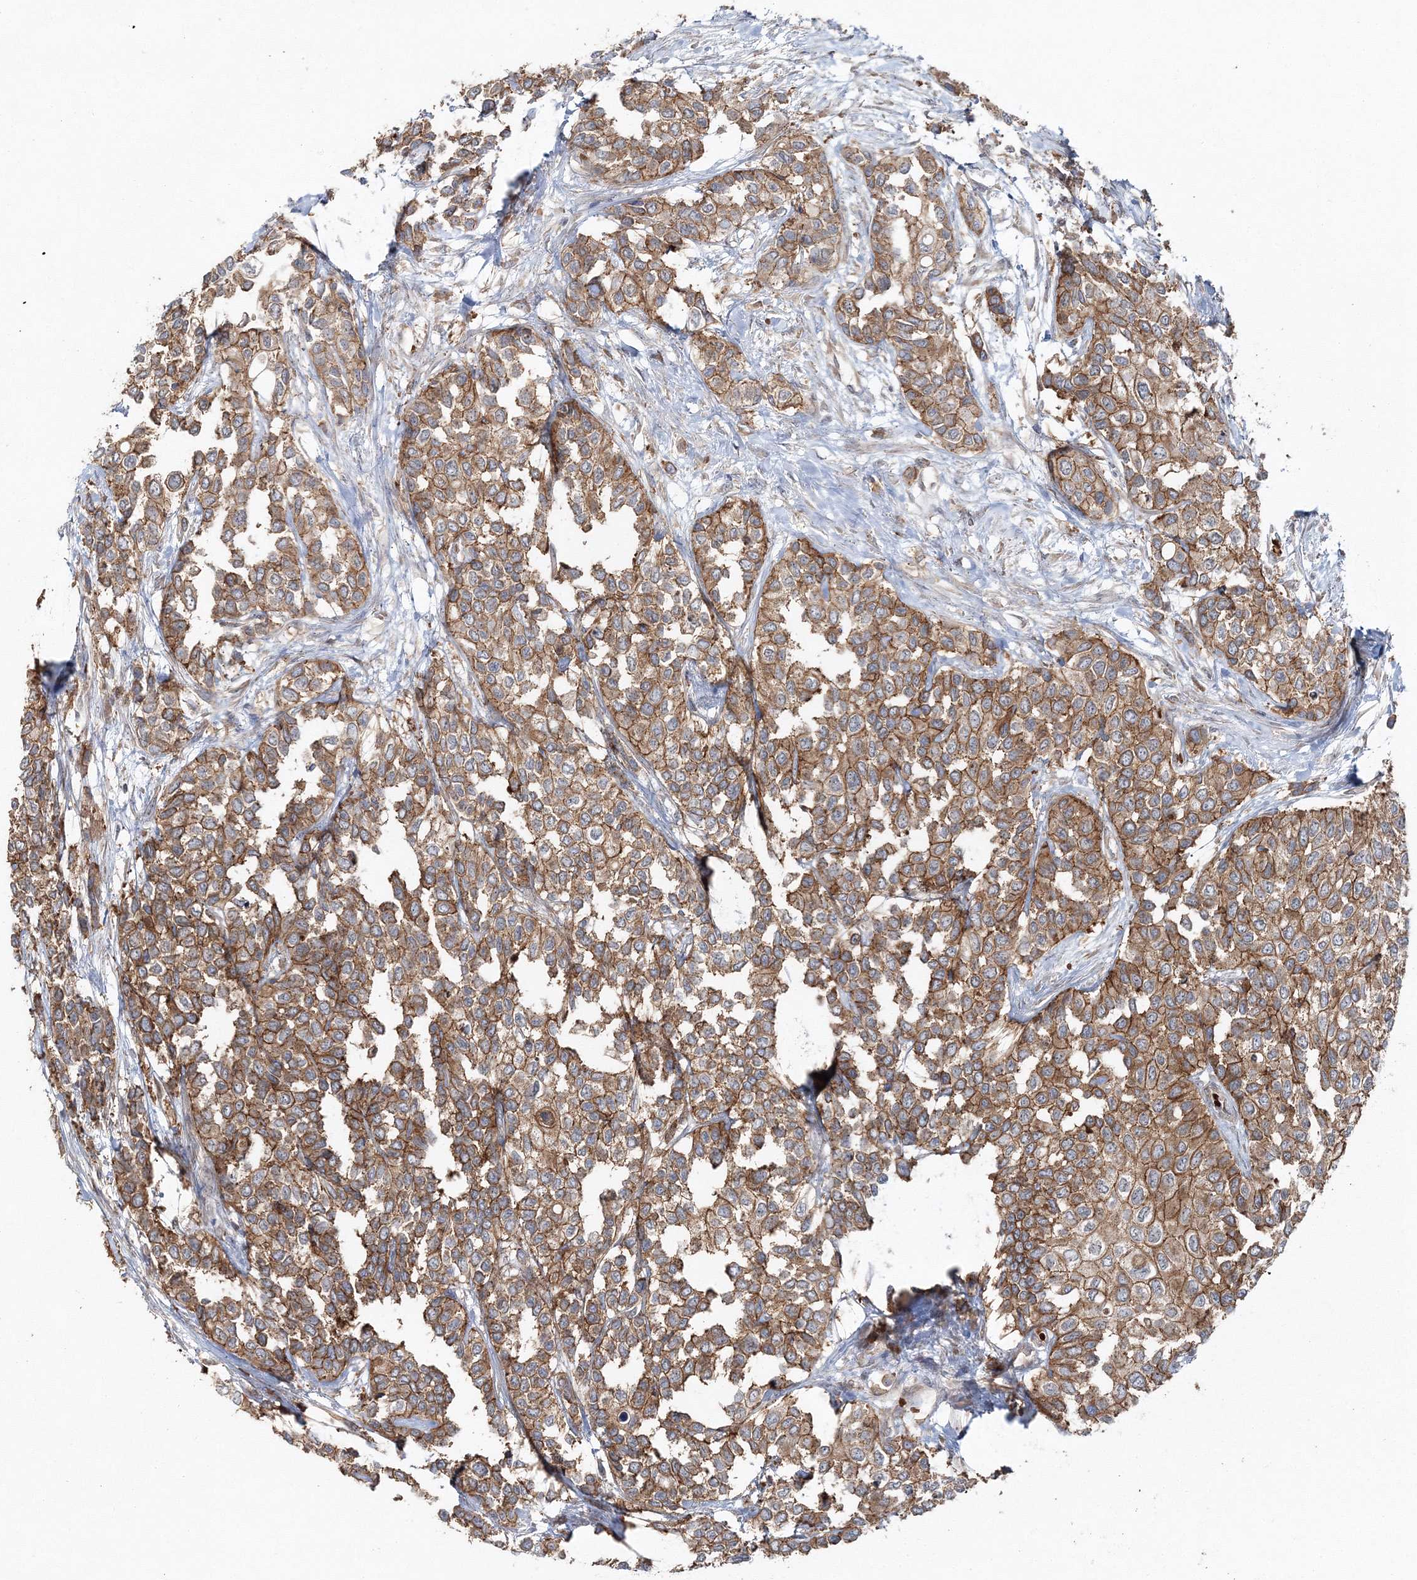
{"staining": {"intensity": "moderate", "quantity": ">75%", "location": "cytoplasmic/membranous"}, "tissue": "urothelial cancer", "cell_type": "Tumor cells", "image_type": "cancer", "snomed": [{"axis": "morphology", "description": "Normal tissue, NOS"}, {"axis": "morphology", "description": "Urothelial carcinoma, High grade"}, {"axis": "topography", "description": "Vascular tissue"}, {"axis": "topography", "description": "Urinary bladder"}], "caption": "Urothelial cancer stained with immunohistochemistry (IHC) shows moderate cytoplasmic/membranous expression in approximately >75% of tumor cells.", "gene": "PCBD2", "patient": {"sex": "female", "age": 56}}